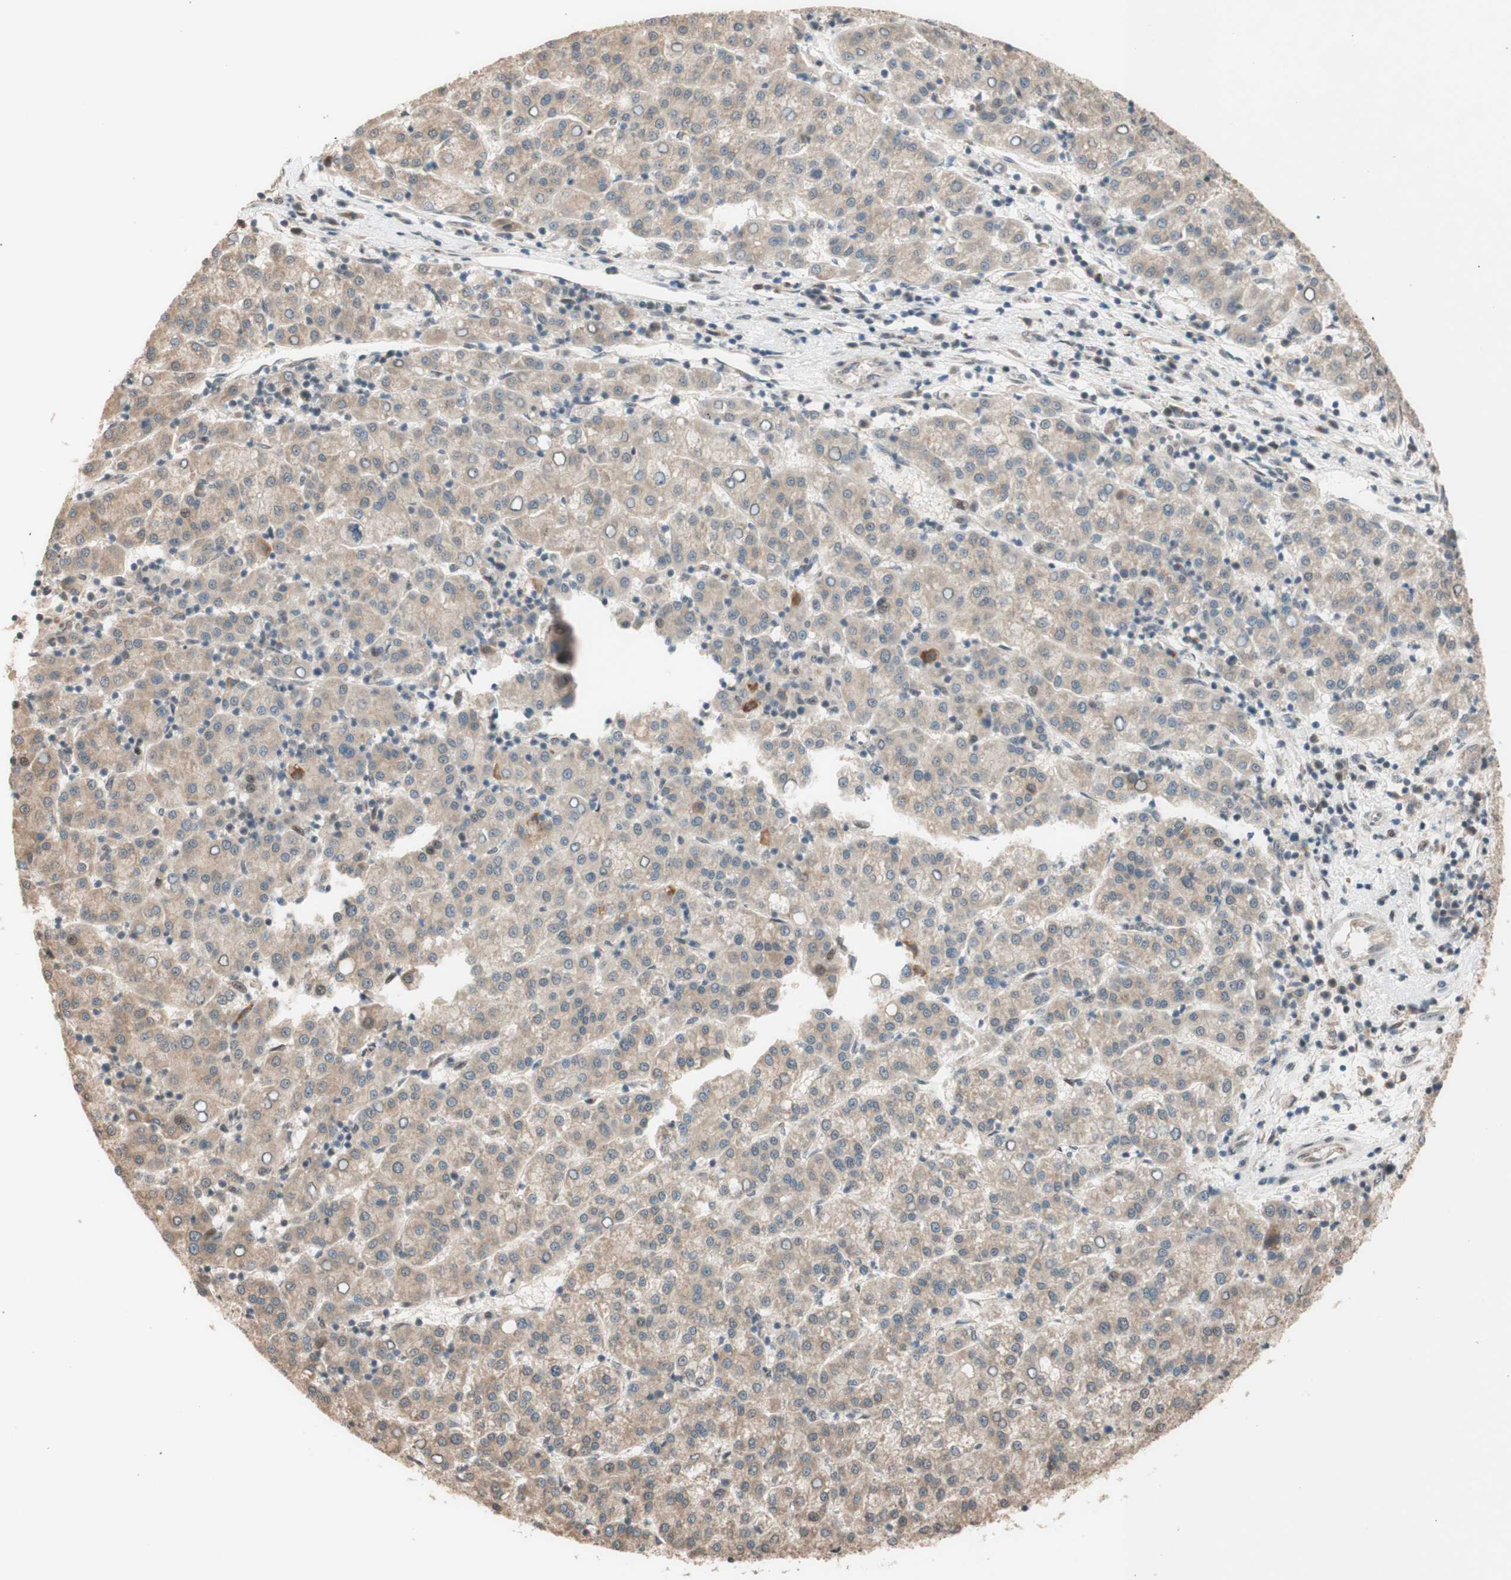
{"staining": {"intensity": "weak", "quantity": "25%-75%", "location": "cytoplasmic/membranous"}, "tissue": "liver cancer", "cell_type": "Tumor cells", "image_type": "cancer", "snomed": [{"axis": "morphology", "description": "Carcinoma, Hepatocellular, NOS"}, {"axis": "topography", "description": "Liver"}], "caption": "Immunohistochemical staining of liver cancer (hepatocellular carcinoma) exhibits low levels of weak cytoplasmic/membranous protein staining in approximately 25%-75% of tumor cells. (brown staining indicates protein expression, while blue staining denotes nuclei).", "gene": "CCNC", "patient": {"sex": "female", "age": 58}}